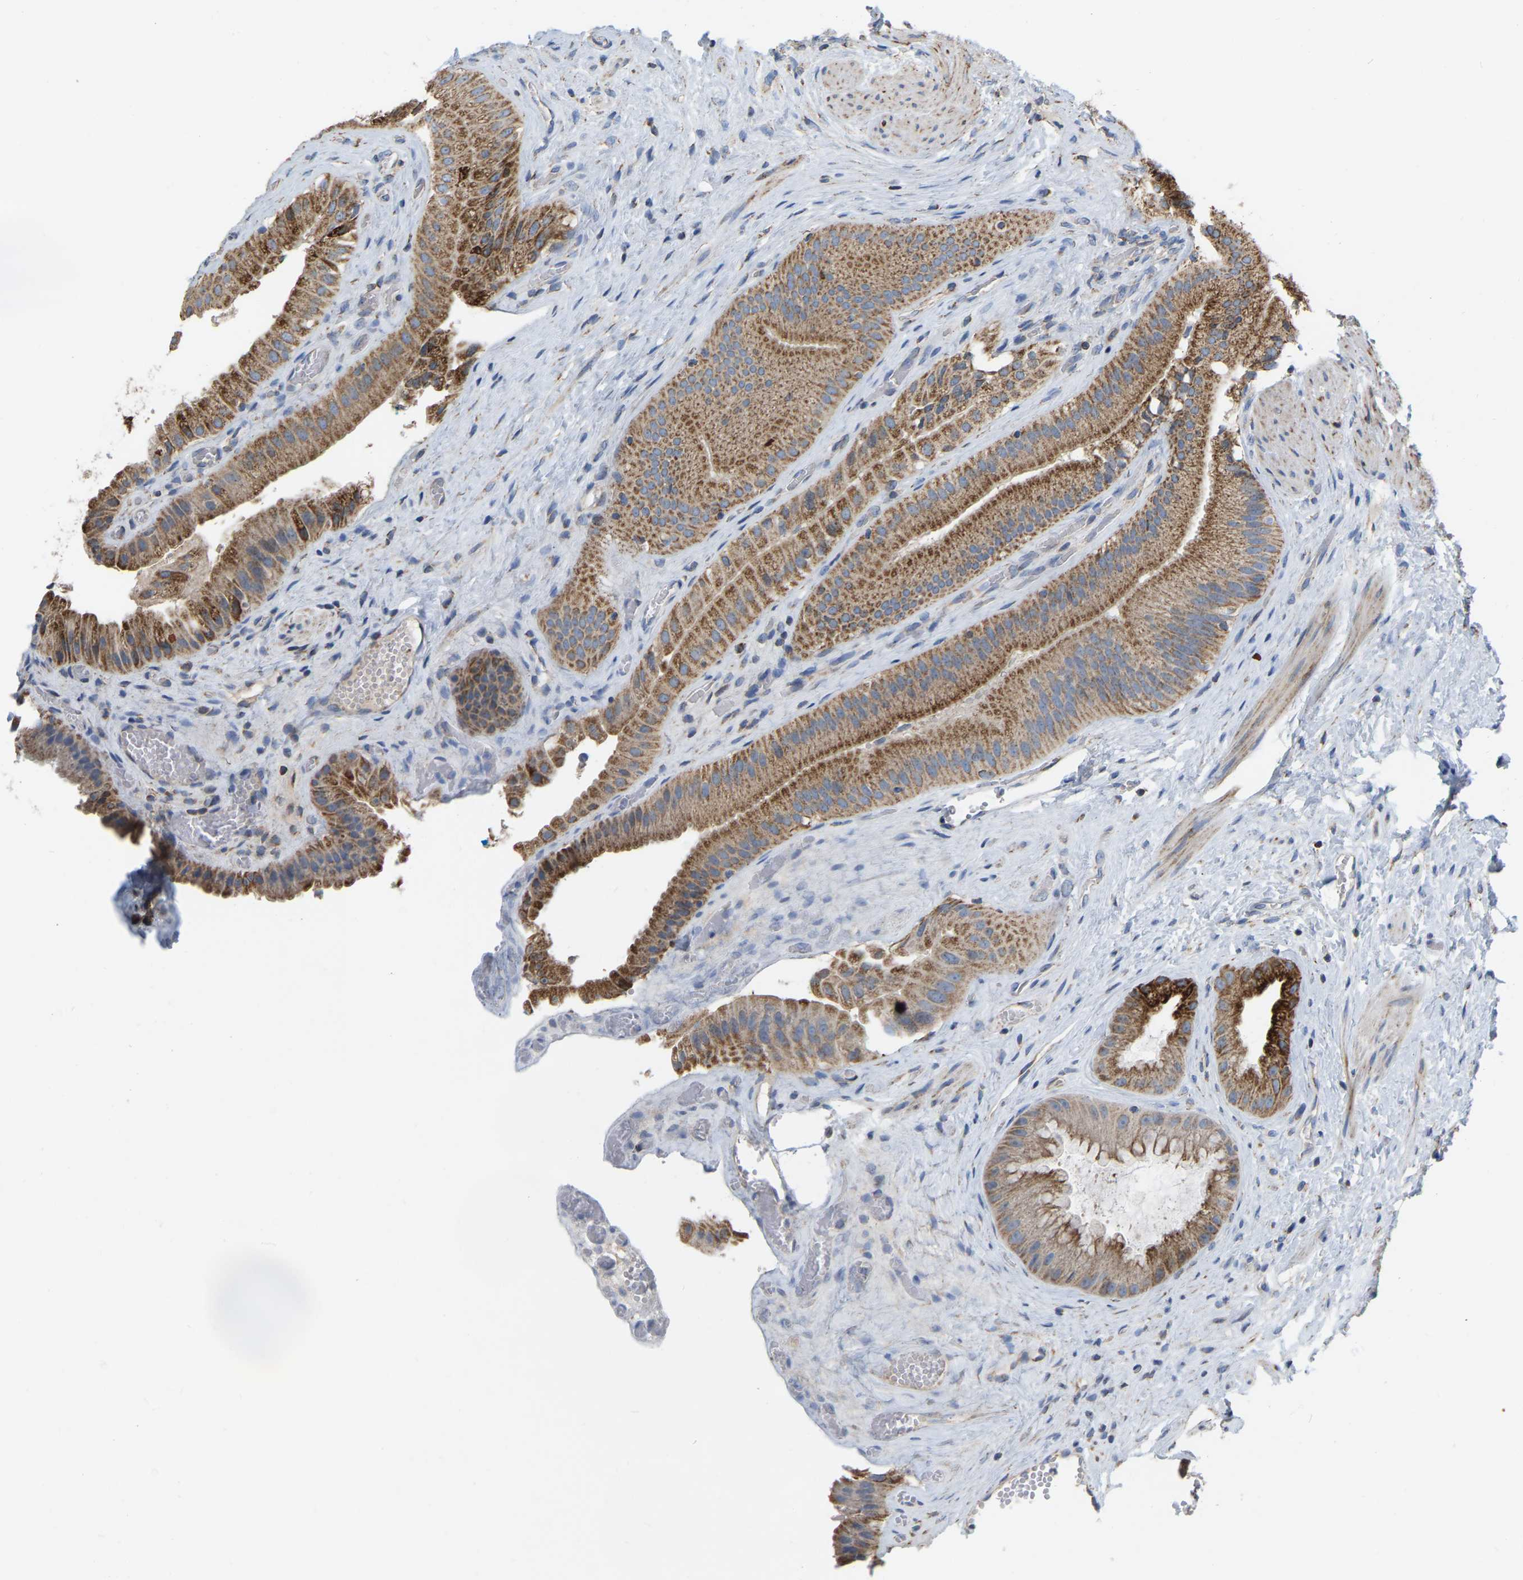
{"staining": {"intensity": "moderate", "quantity": ">75%", "location": "cytoplasmic/membranous"}, "tissue": "gallbladder", "cell_type": "Glandular cells", "image_type": "normal", "snomed": [{"axis": "morphology", "description": "Normal tissue, NOS"}, {"axis": "topography", "description": "Gallbladder"}], "caption": "Immunohistochemical staining of normal gallbladder exhibits >75% levels of moderate cytoplasmic/membranous protein positivity in about >75% of glandular cells.", "gene": "CBLB", "patient": {"sex": "male", "age": 49}}